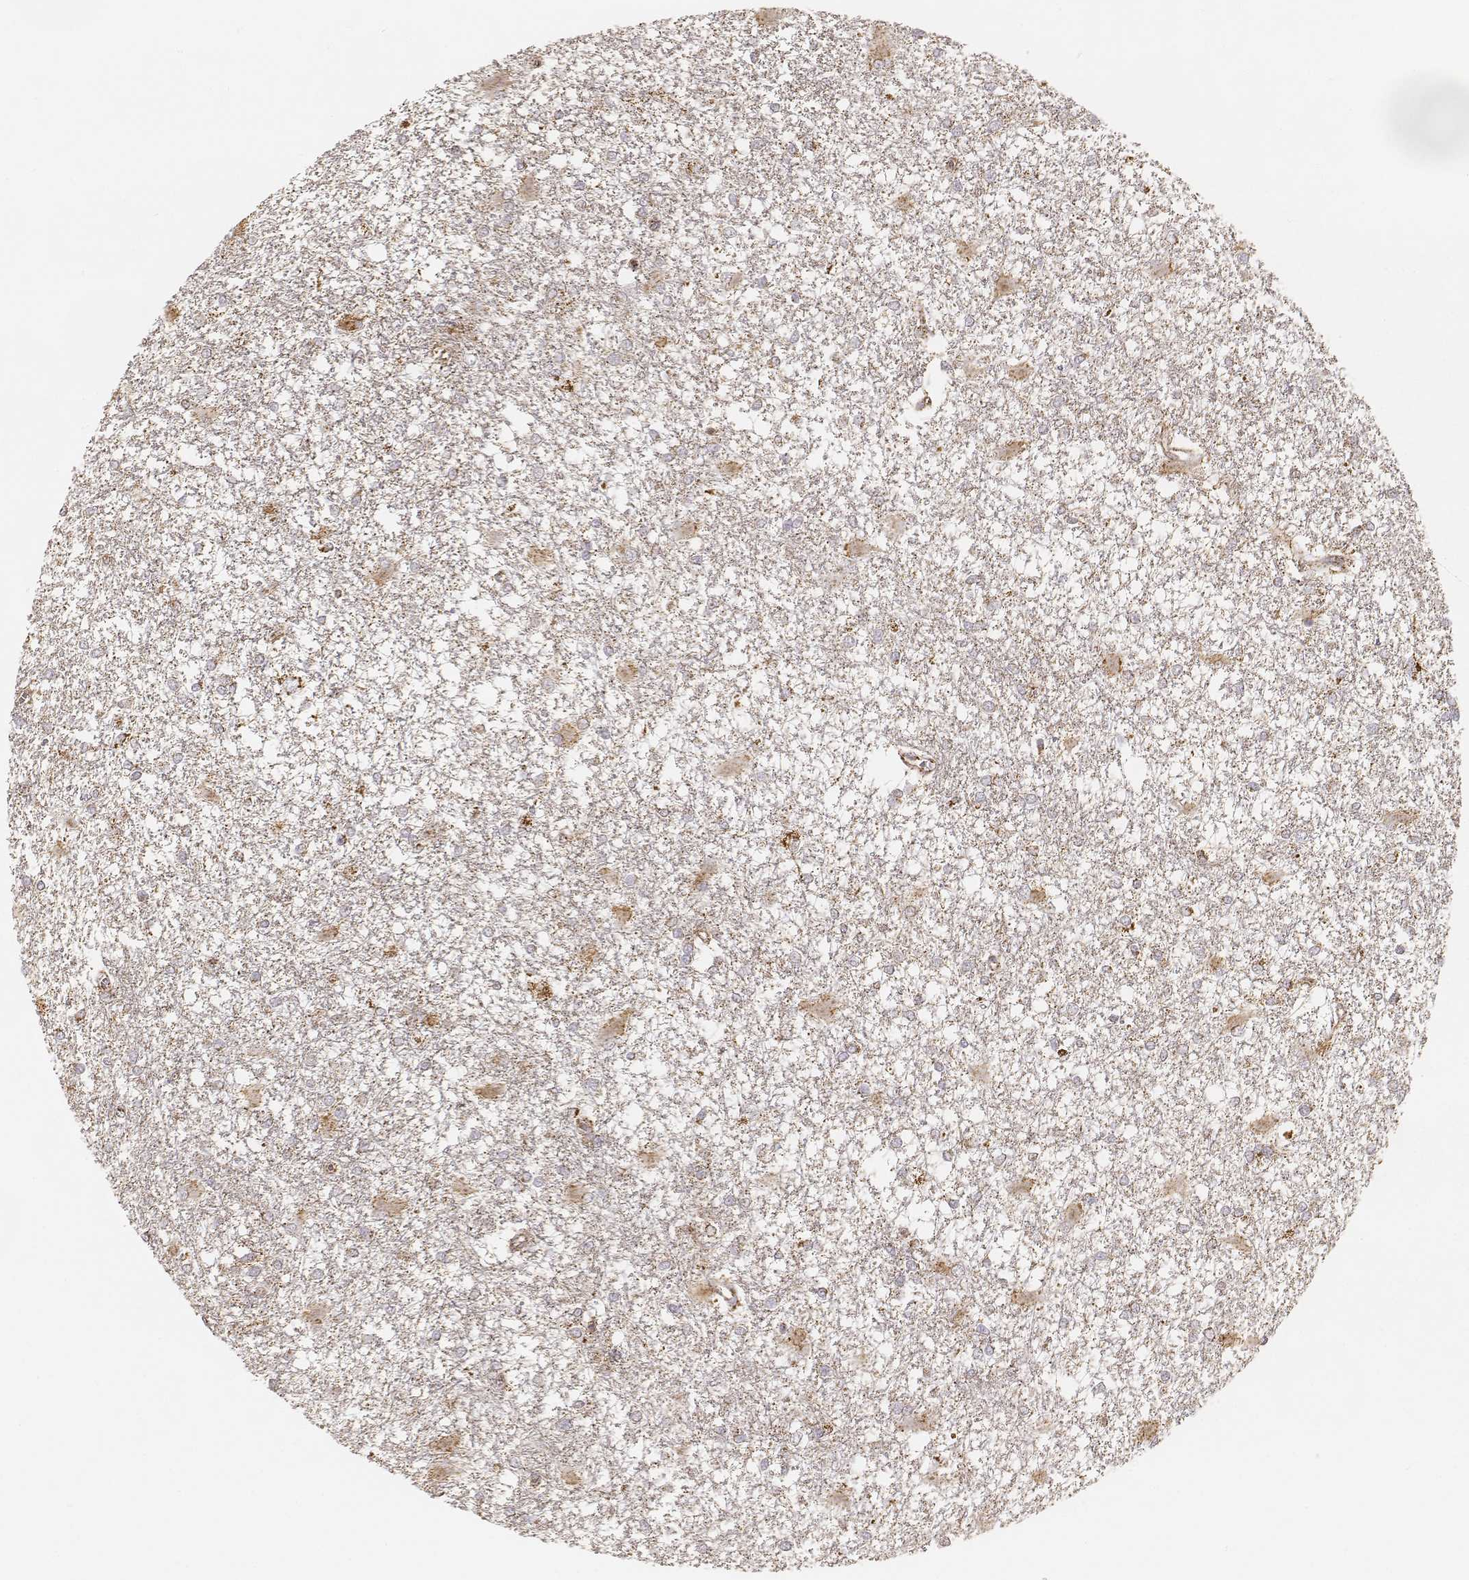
{"staining": {"intensity": "weak", "quantity": "<25%", "location": "cytoplasmic/membranous"}, "tissue": "glioma", "cell_type": "Tumor cells", "image_type": "cancer", "snomed": [{"axis": "morphology", "description": "Glioma, malignant, High grade"}, {"axis": "topography", "description": "Cerebral cortex"}], "caption": "The immunohistochemistry micrograph has no significant positivity in tumor cells of malignant glioma (high-grade) tissue.", "gene": "CS", "patient": {"sex": "male", "age": 79}}